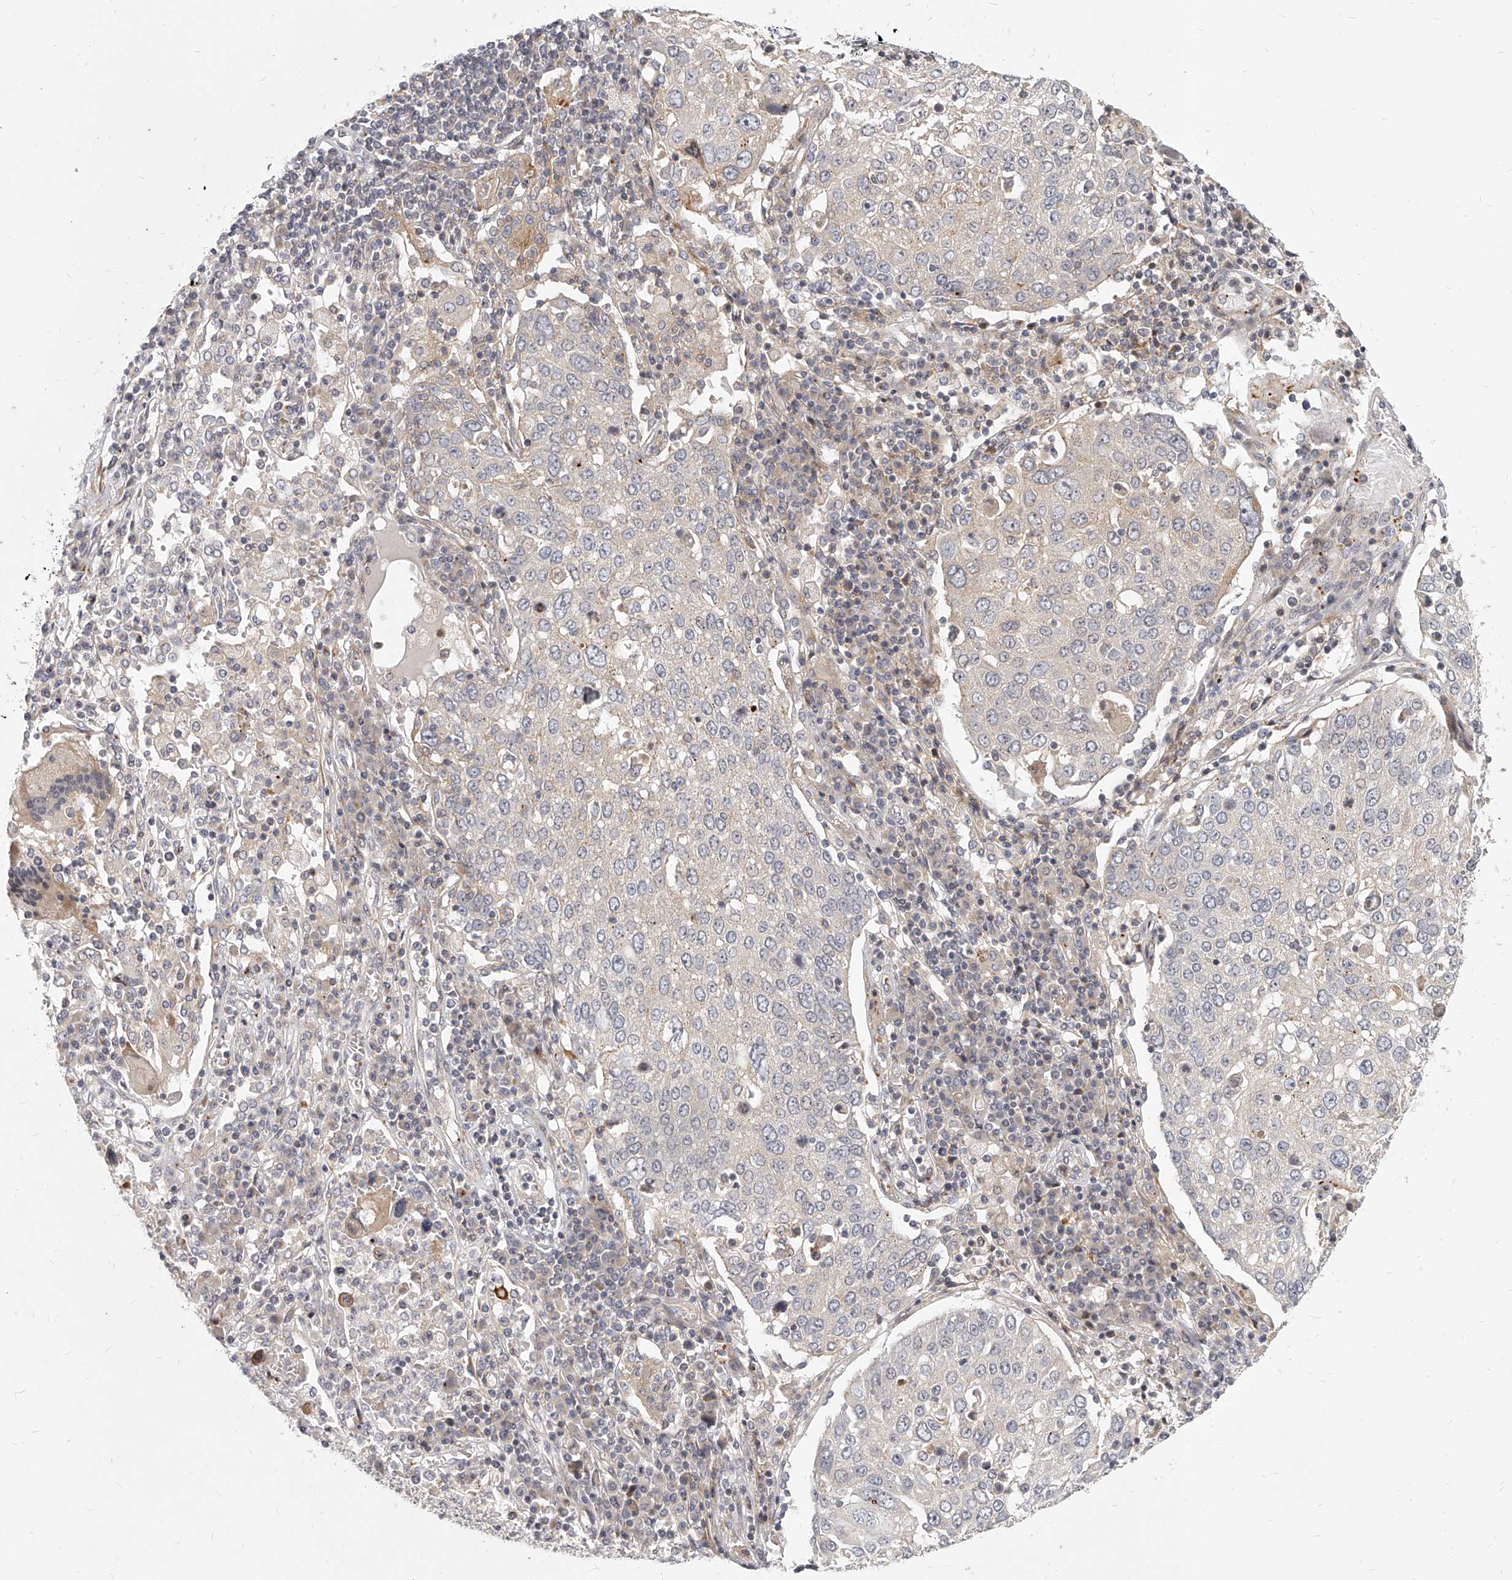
{"staining": {"intensity": "negative", "quantity": "none", "location": "none"}, "tissue": "lung cancer", "cell_type": "Tumor cells", "image_type": "cancer", "snomed": [{"axis": "morphology", "description": "Squamous cell carcinoma, NOS"}, {"axis": "topography", "description": "Lung"}], "caption": "IHC photomicrograph of squamous cell carcinoma (lung) stained for a protein (brown), which displays no positivity in tumor cells.", "gene": "SLC37A1", "patient": {"sex": "male", "age": 65}}